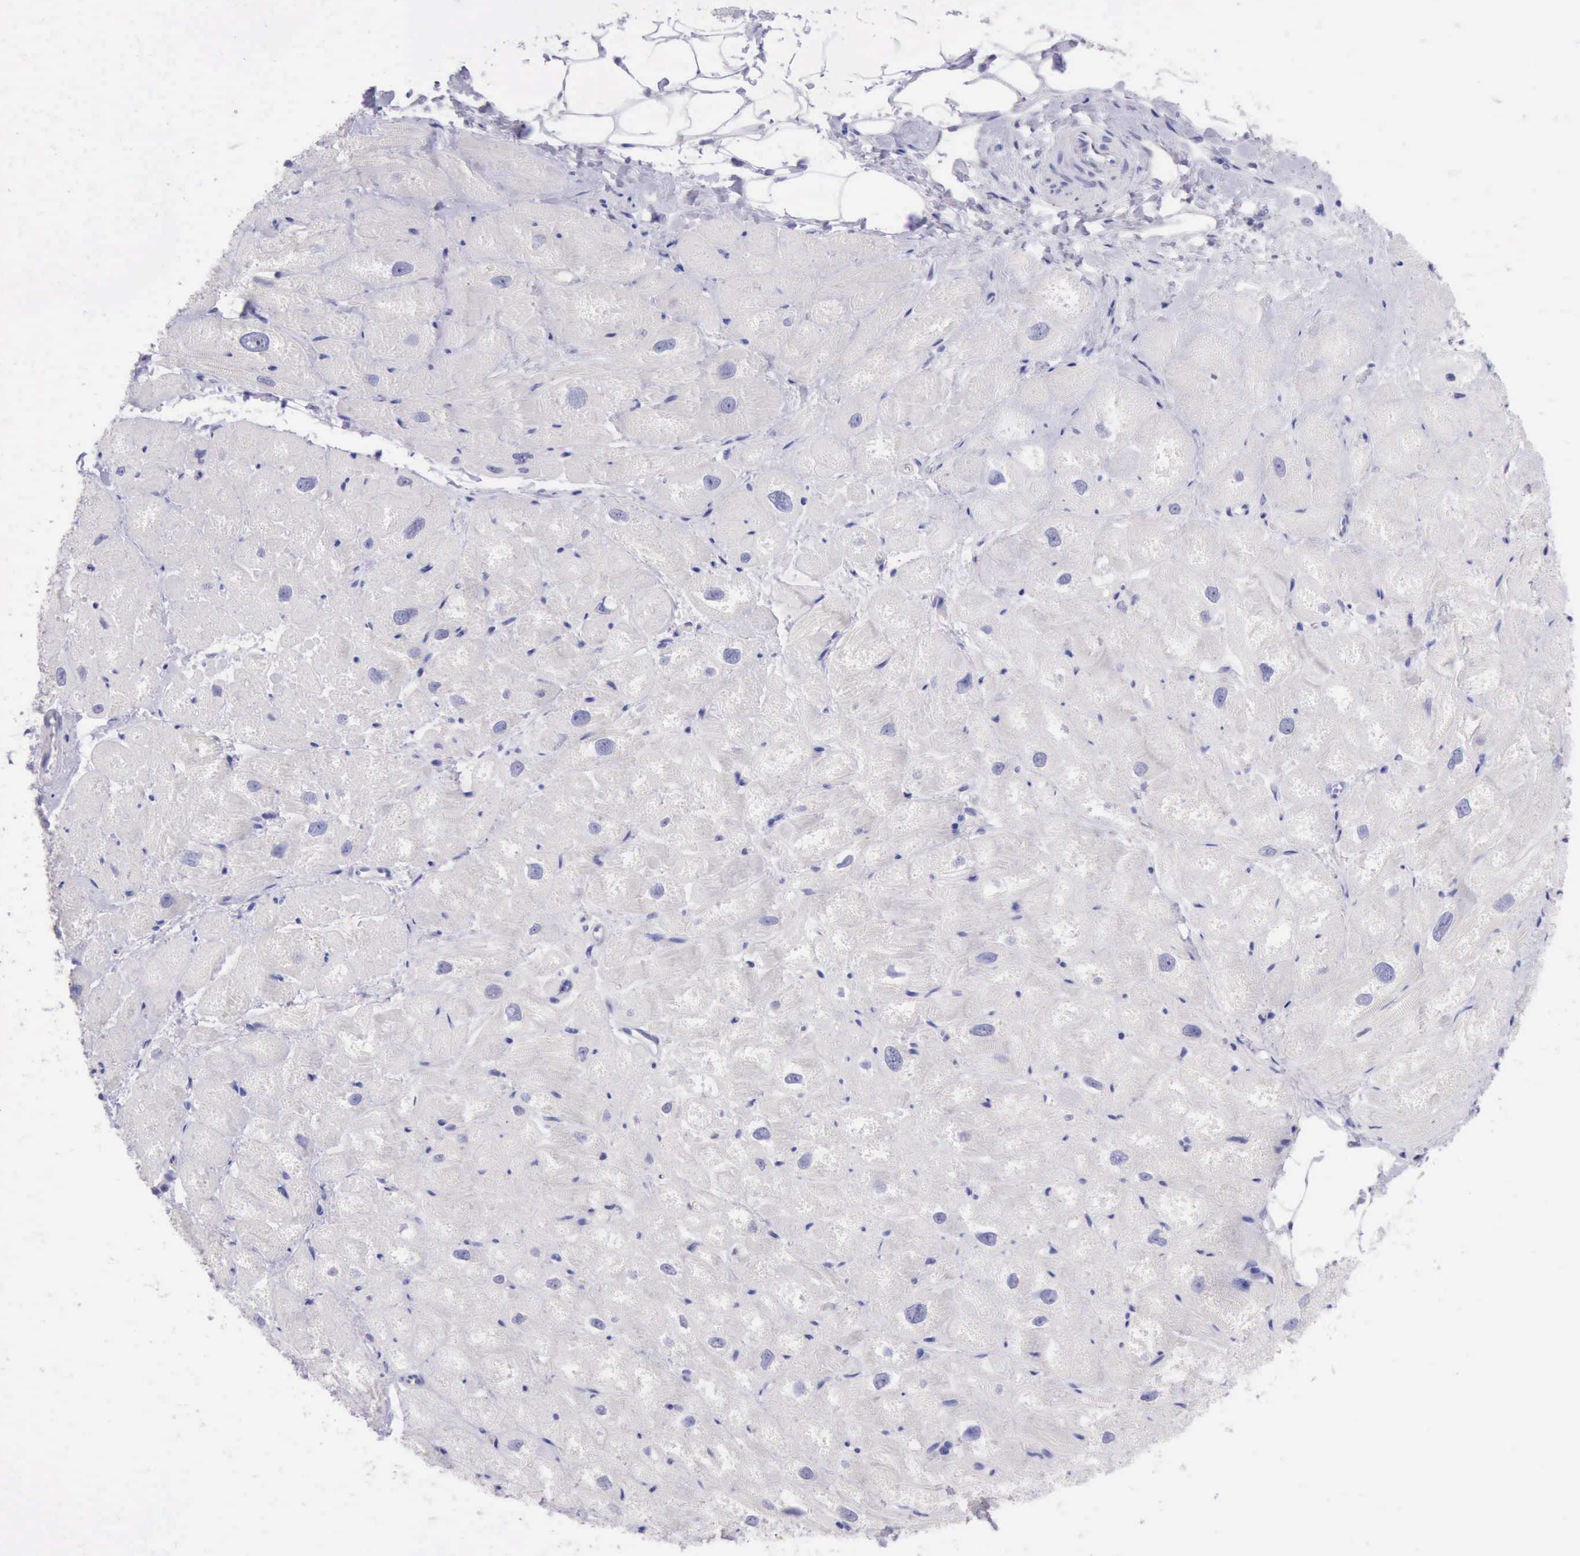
{"staining": {"intensity": "negative", "quantity": "none", "location": "none"}, "tissue": "heart muscle", "cell_type": "Cardiomyocytes", "image_type": "normal", "snomed": [{"axis": "morphology", "description": "Normal tissue, NOS"}, {"axis": "topography", "description": "Heart"}], "caption": "This image is of unremarkable heart muscle stained with IHC to label a protein in brown with the nuclei are counter-stained blue. There is no positivity in cardiomyocytes. The staining is performed using DAB brown chromogen with nuclei counter-stained in using hematoxylin.", "gene": "LRFN5", "patient": {"sex": "male", "age": 49}}